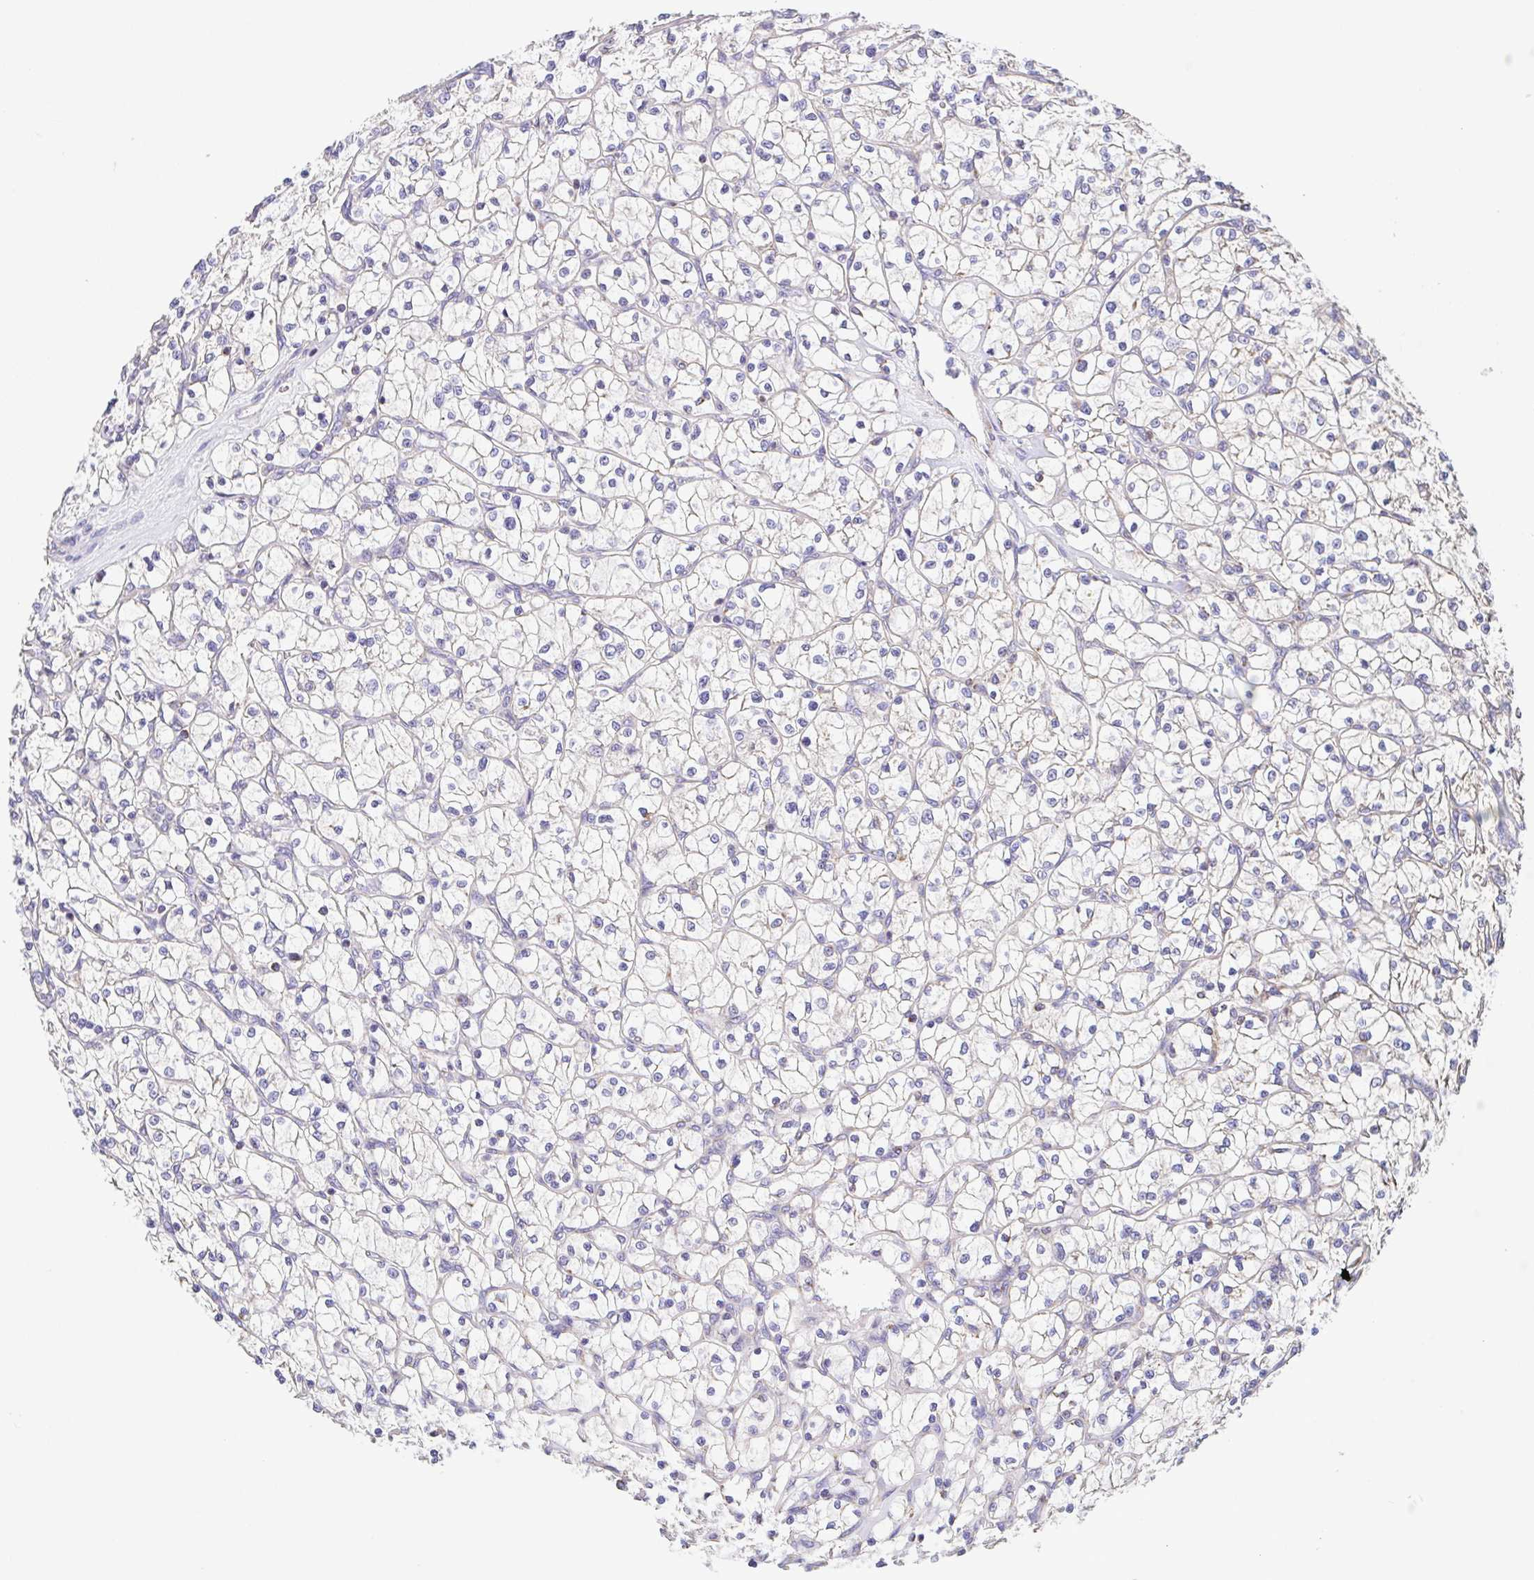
{"staining": {"intensity": "negative", "quantity": "none", "location": "none"}, "tissue": "renal cancer", "cell_type": "Tumor cells", "image_type": "cancer", "snomed": [{"axis": "morphology", "description": "Adenocarcinoma, NOS"}, {"axis": "topography", "description": "Kidney"}], "caption": "This is an immunohistochemistry (IHC) micrograph of renal cancer (adenocarcinoma). There is no expression in tumor cells.", "gene": "GINM1", "patient": {"sex": "female", "age": 64}}